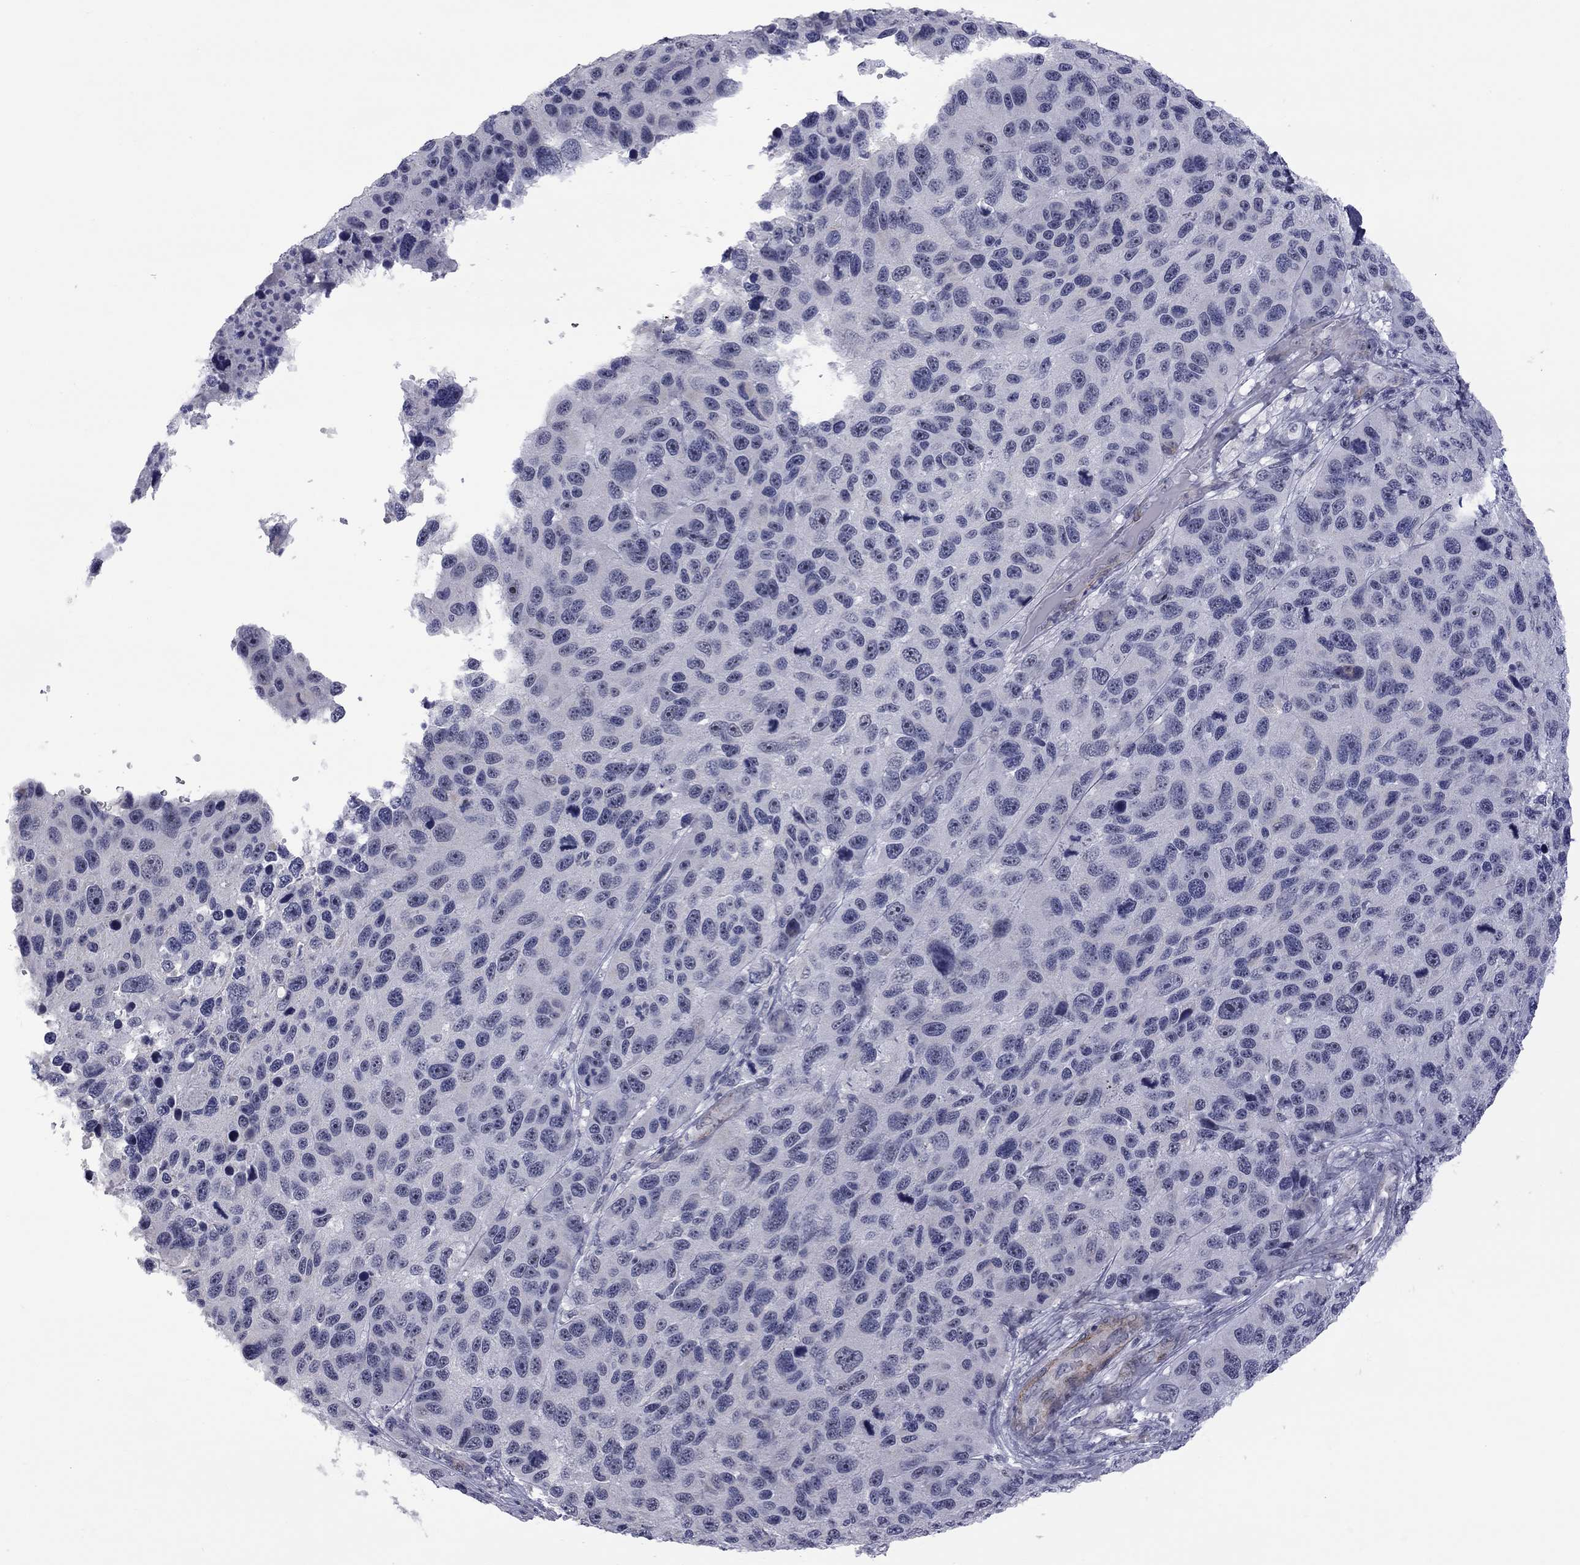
{"staining": {"intensity": "negative", "quantity": "none", "location": "none"}, "tissue": "melanoma", "cell_type": "Tumor cells", "image_type": "cancer", "snomed": [{"axis": "morphology", "description": "Malignant melanoma, NOS"}, {"axis": "topography", "description": "Skin"}], "caption": "Tumor cells are negative for protein expression in human malignant melanoma.", "gene": "GSG1L", "patient": {"sex": "male", "age": 53}}